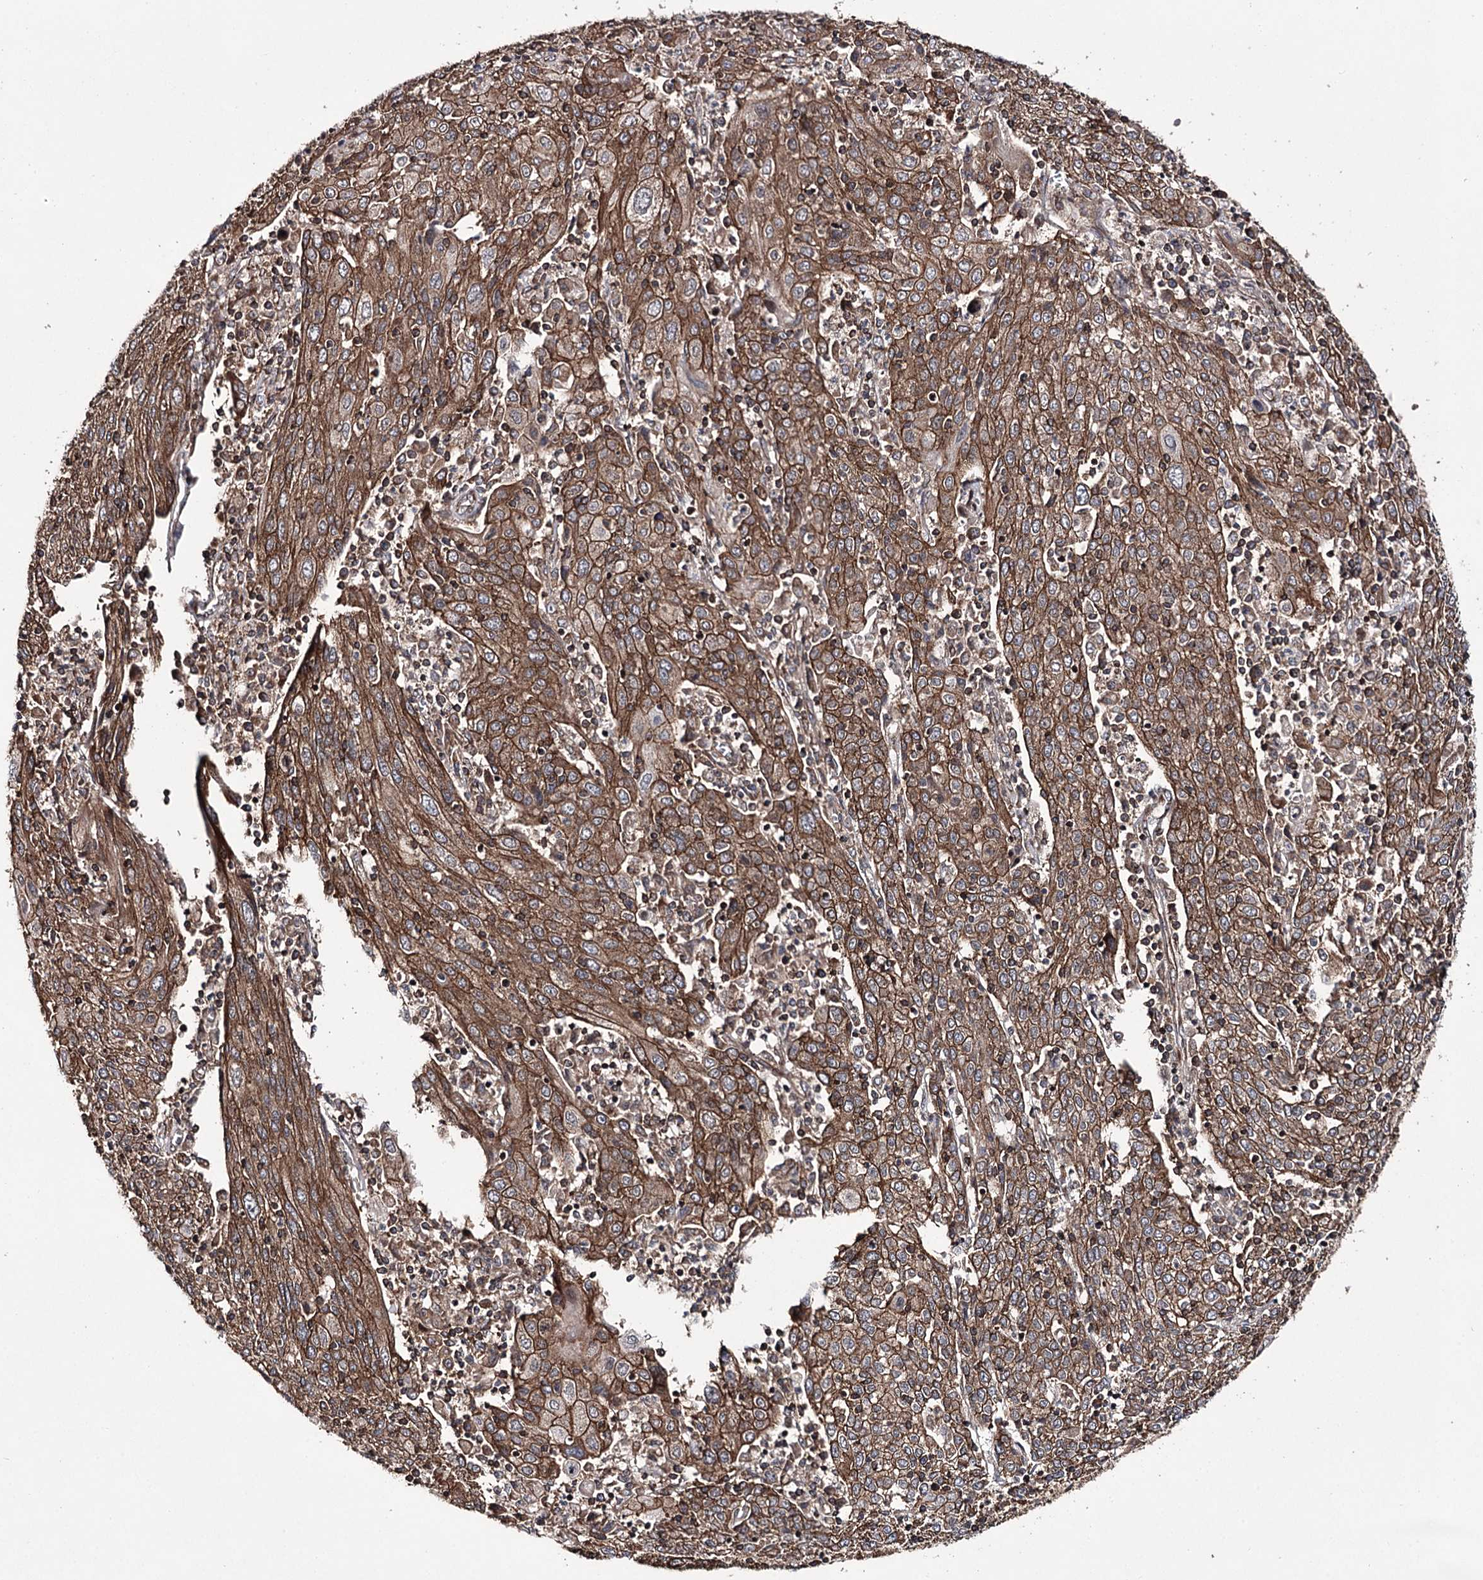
{"staining": {"intensity": "strong", "quantity": ">75%", "location": "cytoplasmic/membranous"}, "tissue": "cervical cancer", "cell_type": "Tumor cells", "image_type": "cancer", "snomed": [{"axis": "morphology", "description": "Squamous cell carcinoma, NOS"}, {"axis": "topography", "description": "Cervix"}], "caption": "Immunohistochemical staining of cervical cancer (squamous cell carcinoma) reveals strong cytoplasmic/membranous protein expression in approximately >75% of tumor cells.", "gene": "DHX29", "patient": {"sex": "female", "age": 67}}